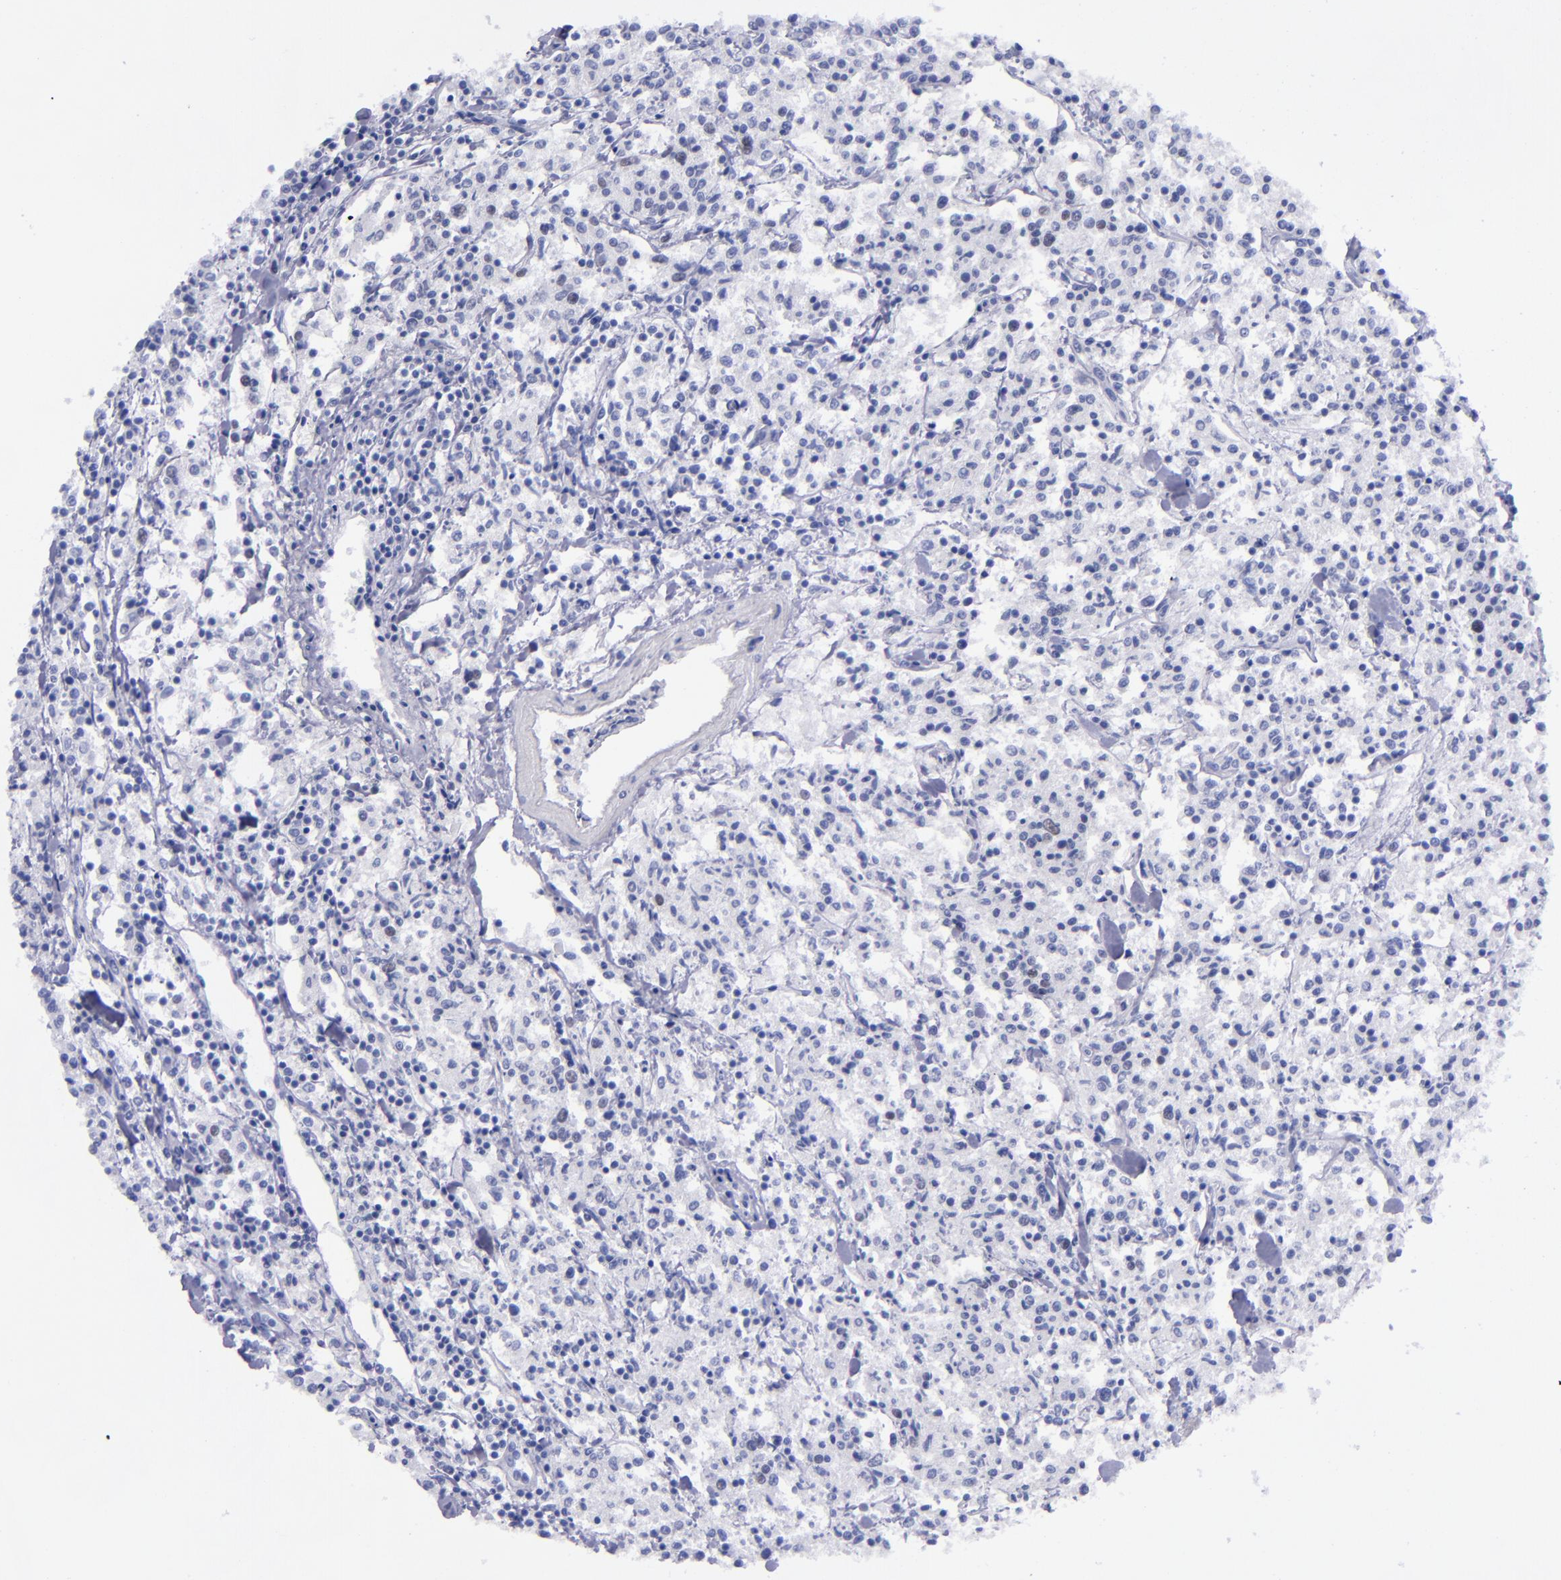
{"staining": {"intensity": "negative", "quantity": "none", "location": "none"}, "tissue": "lymphoma", "cell_type": "Tumor cells", "image_type": "cancer", "snomed": [{"axis": "morphology", "description": "Malignant lymphoma, non-Hodgkin's type, Low grade"}, {"axis": "topography", "description": "Small intestine"}], "caption": "Lymphoma stained for a protein using immunohistochemistry demonstrates no expression tumor cells.", "gene": "MCM7", "patient": {"sex": "female", "age": 59}}